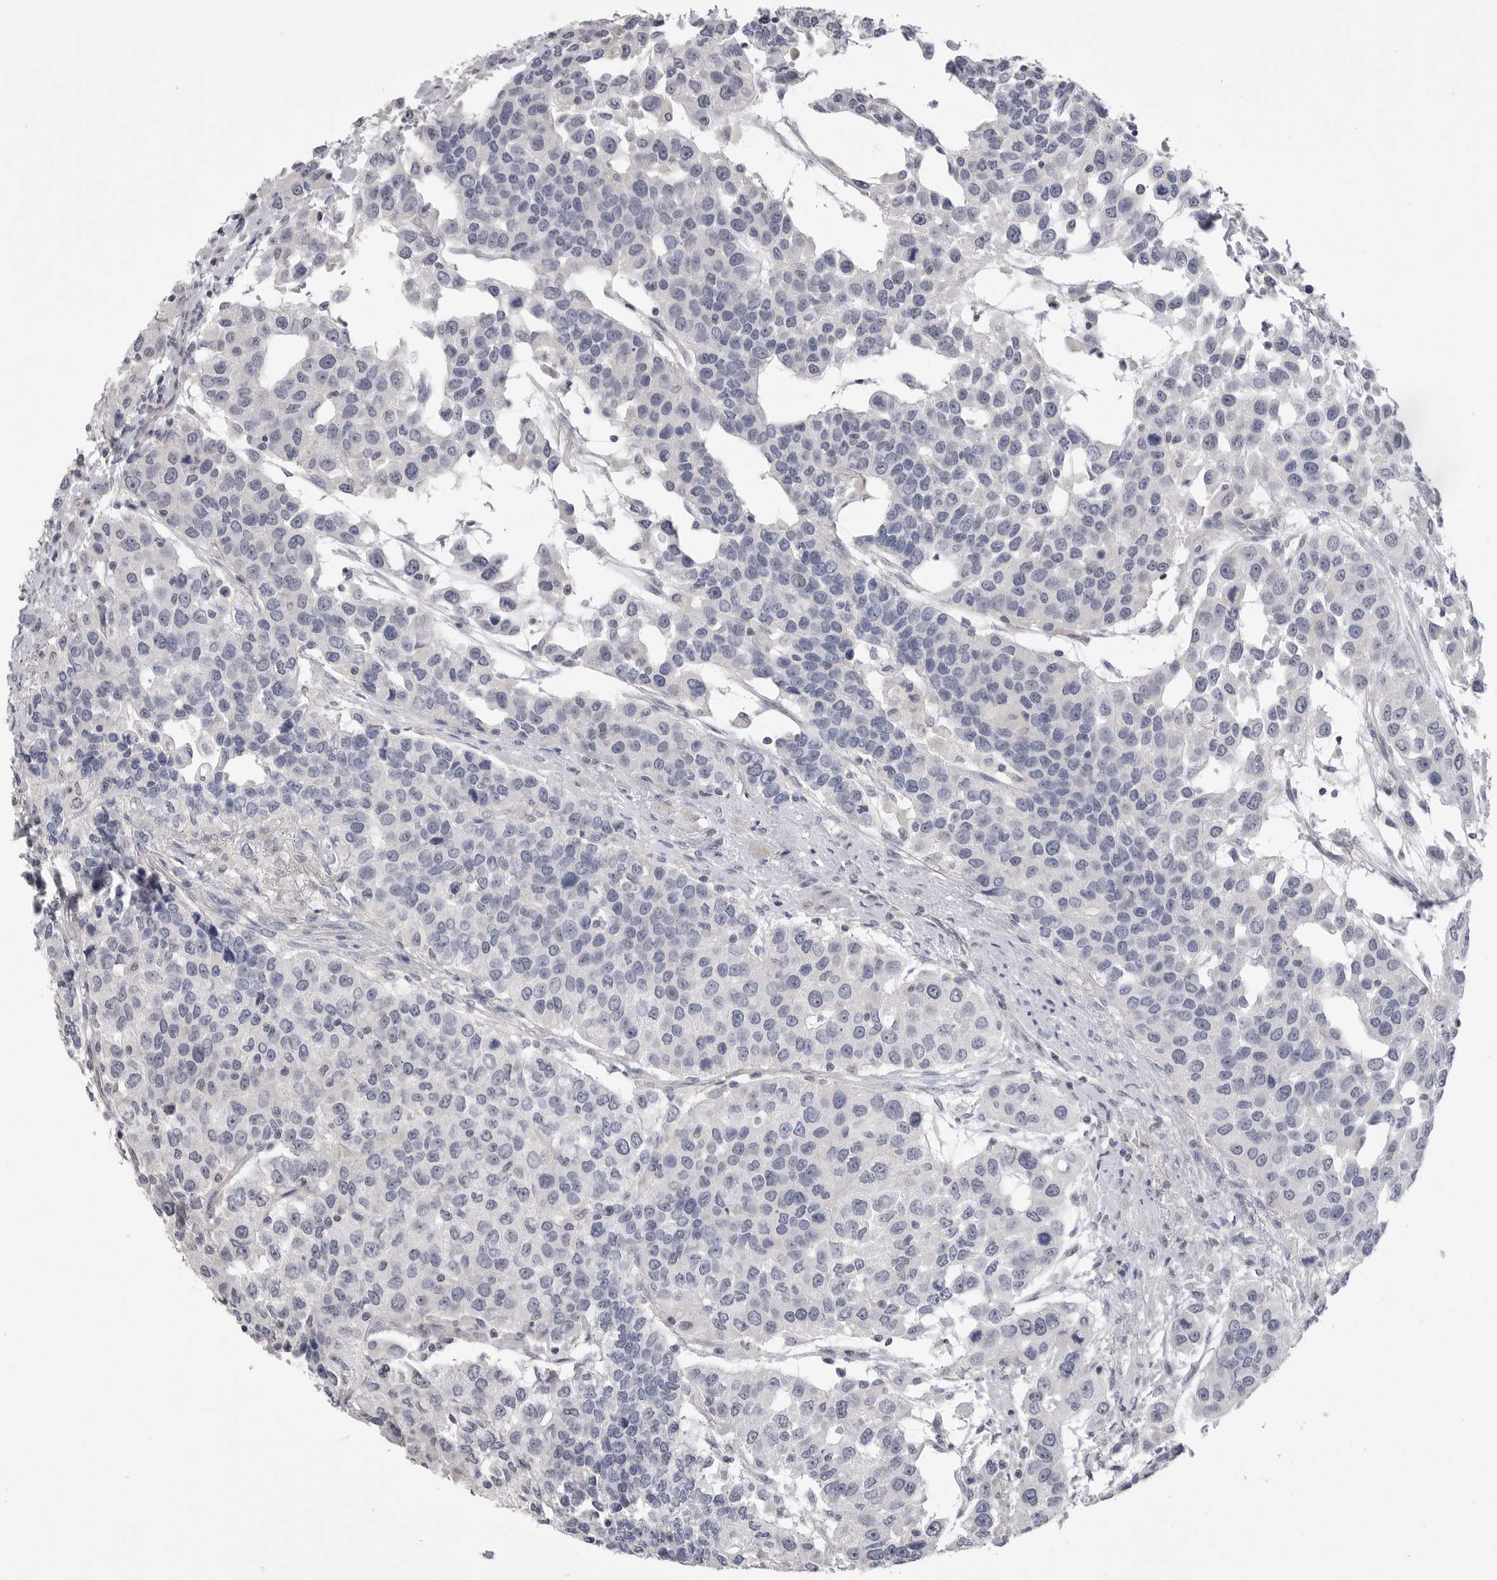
{"staining": {"intensity": "negative", "quantity": "none", "location": "none"}, "tissue": "urothelial cancer", "cell_type": "Tumor cells", "image_type": "cancer", "snomed": [{"axis": "morphology", "description": "Urothelial carcinoma, High grade"}, {"axis": "topography", "description": "Urinary bladder"}], "caption": "This is an immunohistochemistry (IHC) histopathology image of human urothelial cancer. There is no positivity in tumor cells.", "gene": "DLGAP3", "patient": {"sex": "female", "age": 80}}